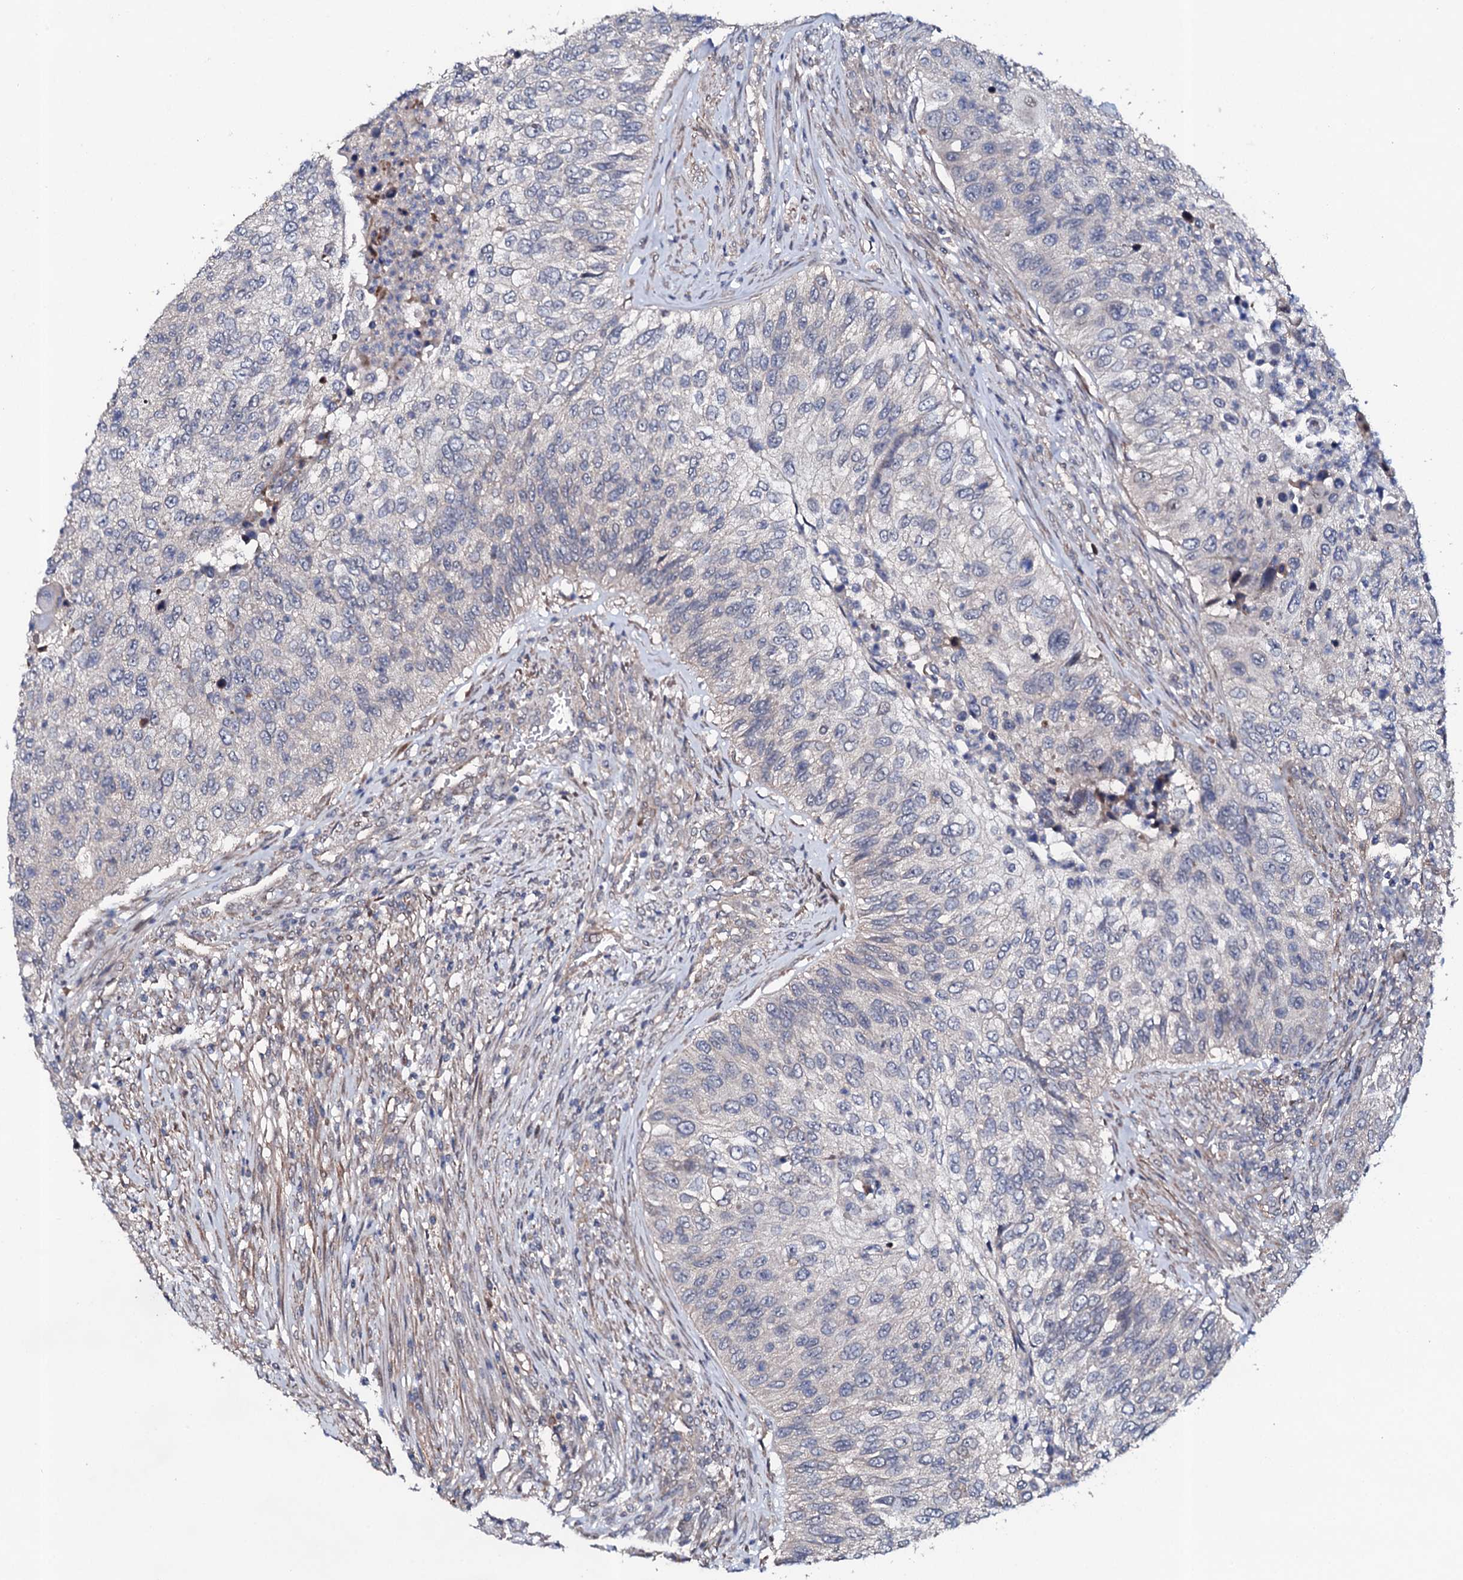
{"staining": {"intensity": "negative", "quantity": "none", "location": "none"}, "tissue": "urothelial cancer", "cell_type": "Tumor cells", "image_type": "cancer", "snomed": [{"axis": "morphology", "description": "Urothelial carcinoma, High grade"}, {"axis": "topography", "description": "Urinary bladder"}], "caption": "This is an IHC image of human high-grade urothelial carcinoma. There is no positivity in tumor cells.", "gene": "CIAO2A", "patient": {"sex": "female", "age": 60}}